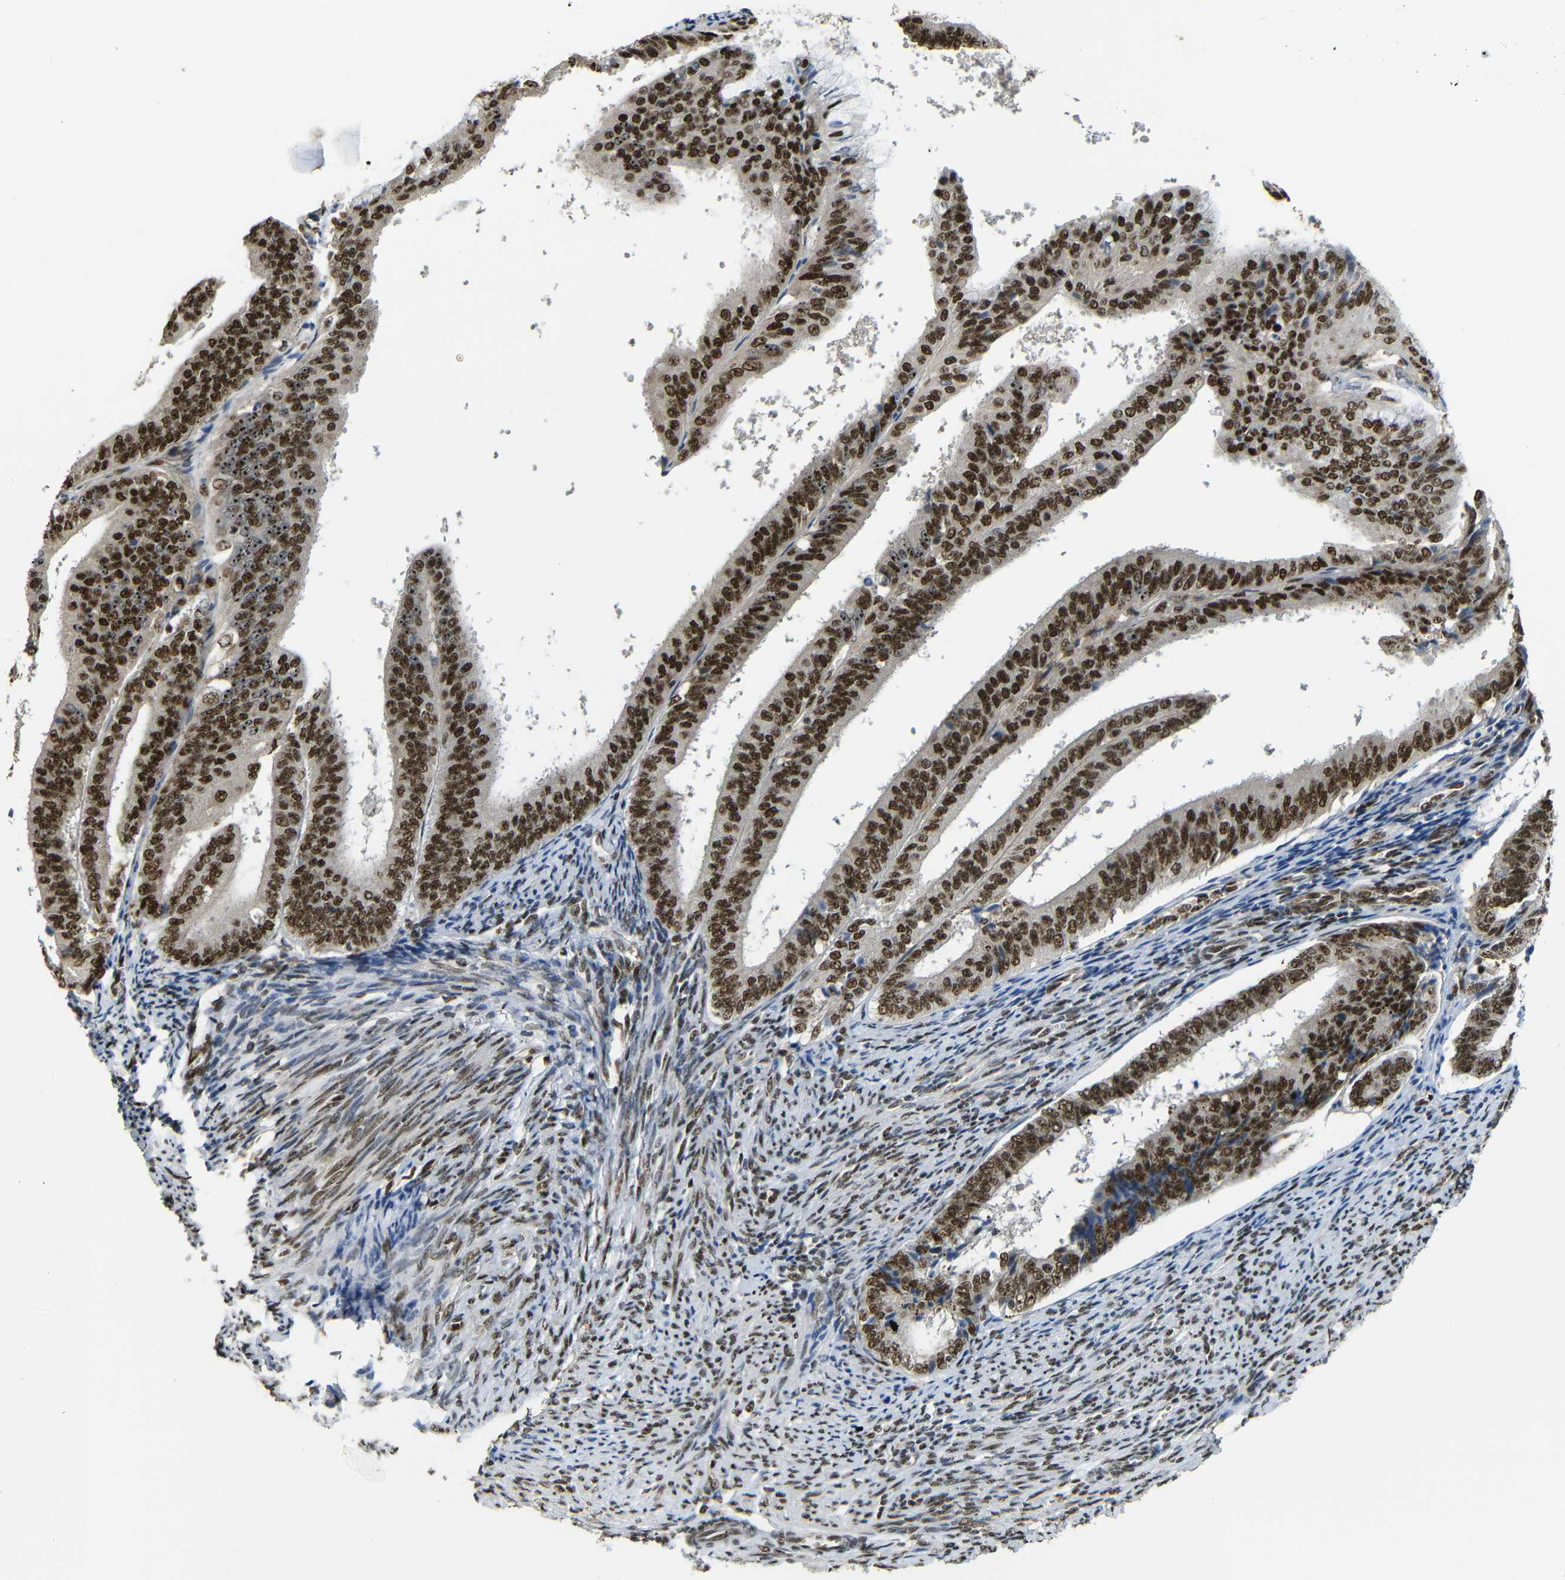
{"staining": {"intensity": "strong", "quantity": ">75%", "location": "cytoplasmic/membranous,nuclear"}, "tissue": "endometrial cancer", "cell_type": "Tumor cells", "image_type": "cancer", "snomed": [{"axis": "morphology", "description": "Adenocarcinoma, NOS"}, {"axis": "topography", "description": "Endometrium"}], "caption": "An image of human endometrial cancer (adenocarcinoma) stained for a protein reveals strong cytoplasmic/membranous and nuclear brown staining in tumor cells. Nuclei are stained in blue.", "gene": "TCF7L2", "patient": {"sex": "female", "age": 63}}